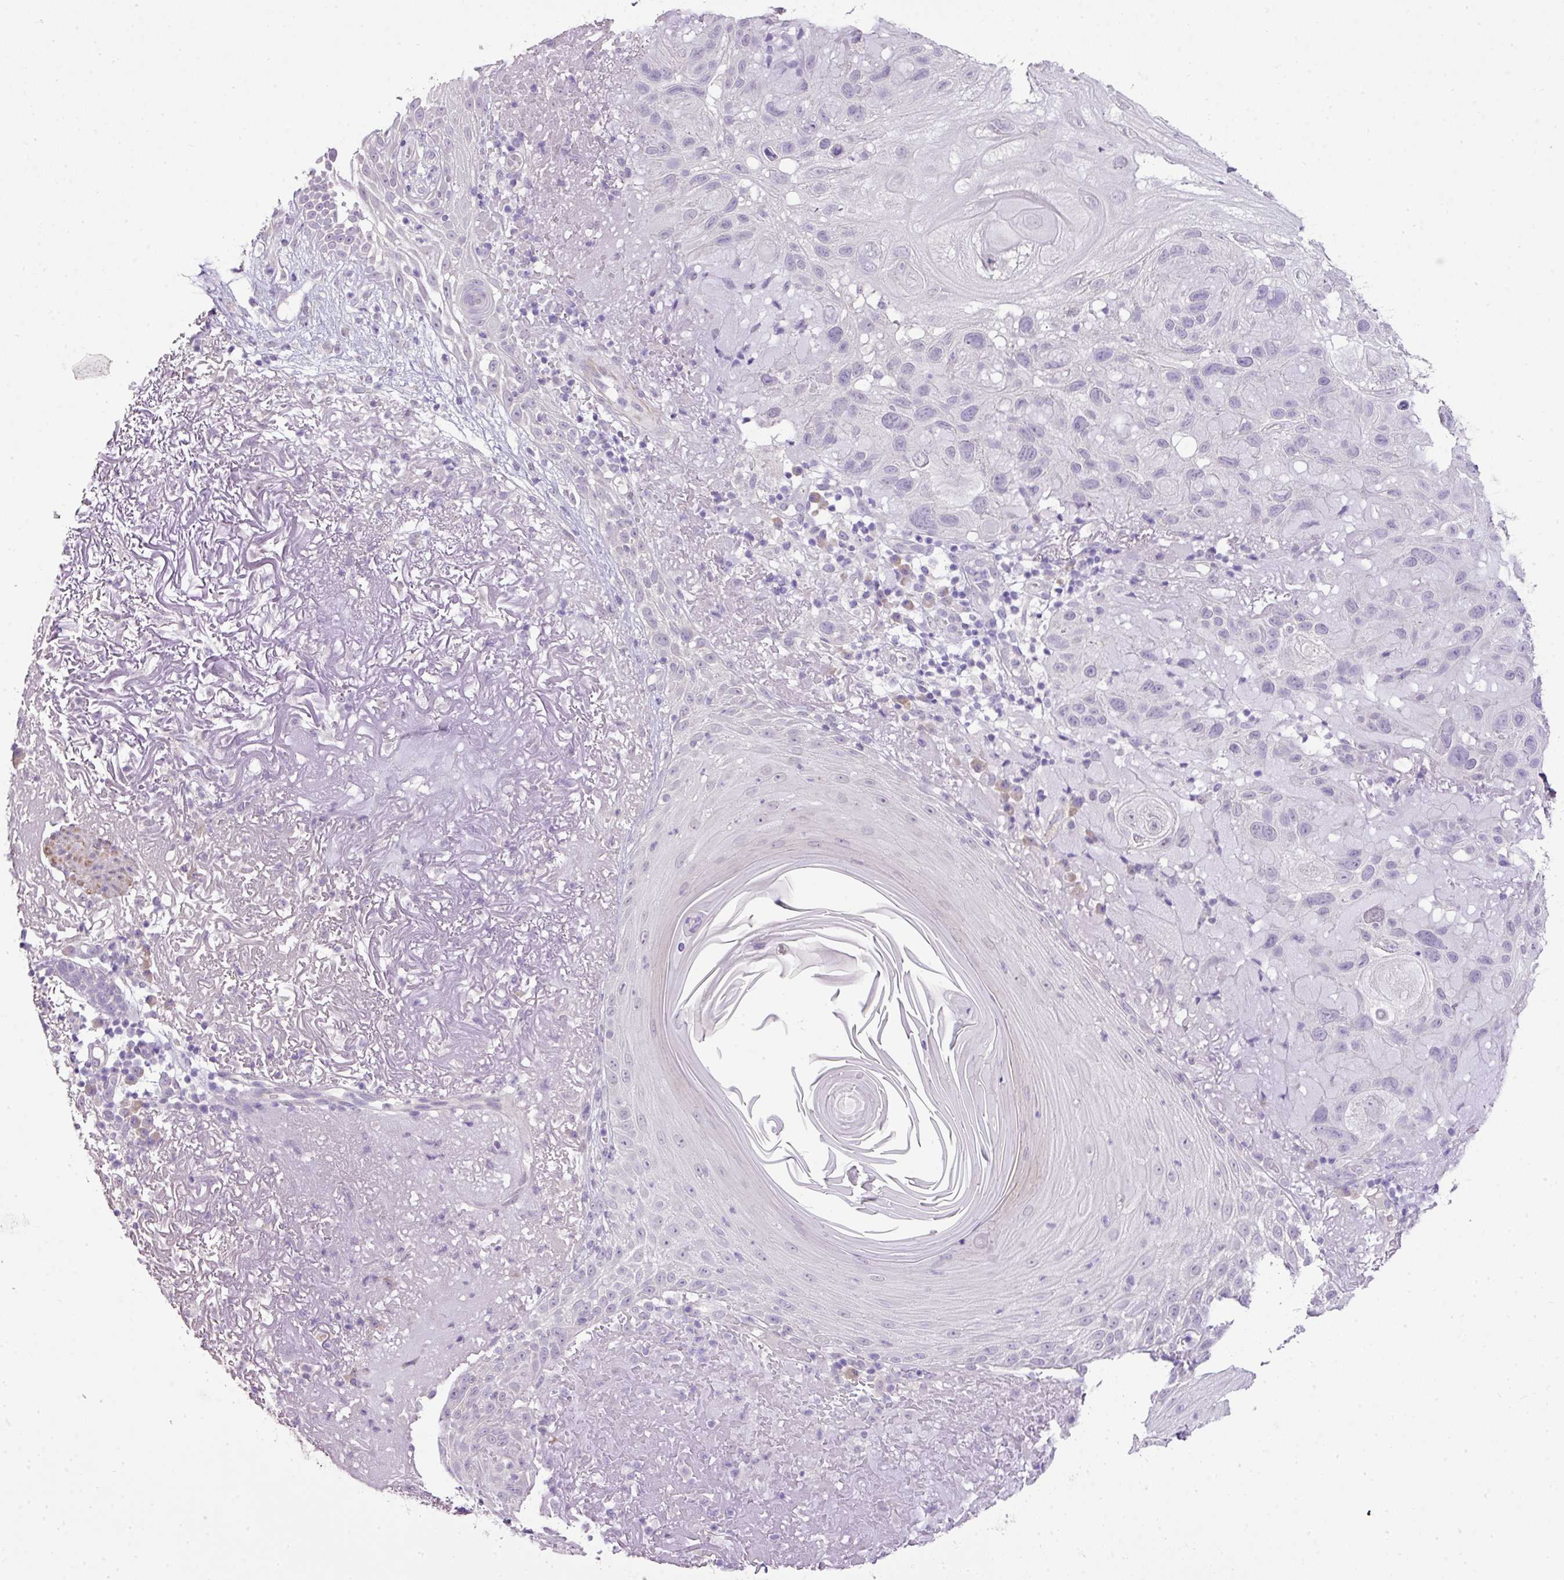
{"staining": {"intensity": "negative", "quantity": "none", "location": "none"}, "tissue": "skin cancer", "cell_type": "Tumor cells", "image_type": "cancer", "snomed": [{"axis": "morphology", "description": "Normal tissue, NOS"}, {"axis": "morphology", "description": "Squamous cell carcinoma, NOS"}, {"axis": "topography", "description": "Skin"}], "caption": "A micrograph of skin cancer stained for a protein reveals no brown staining in tumor cells. (DAB IHC with hematoxylin counter stain).", "gene": "DIP2A", "patient": {"sex": "female", "age": 96}}